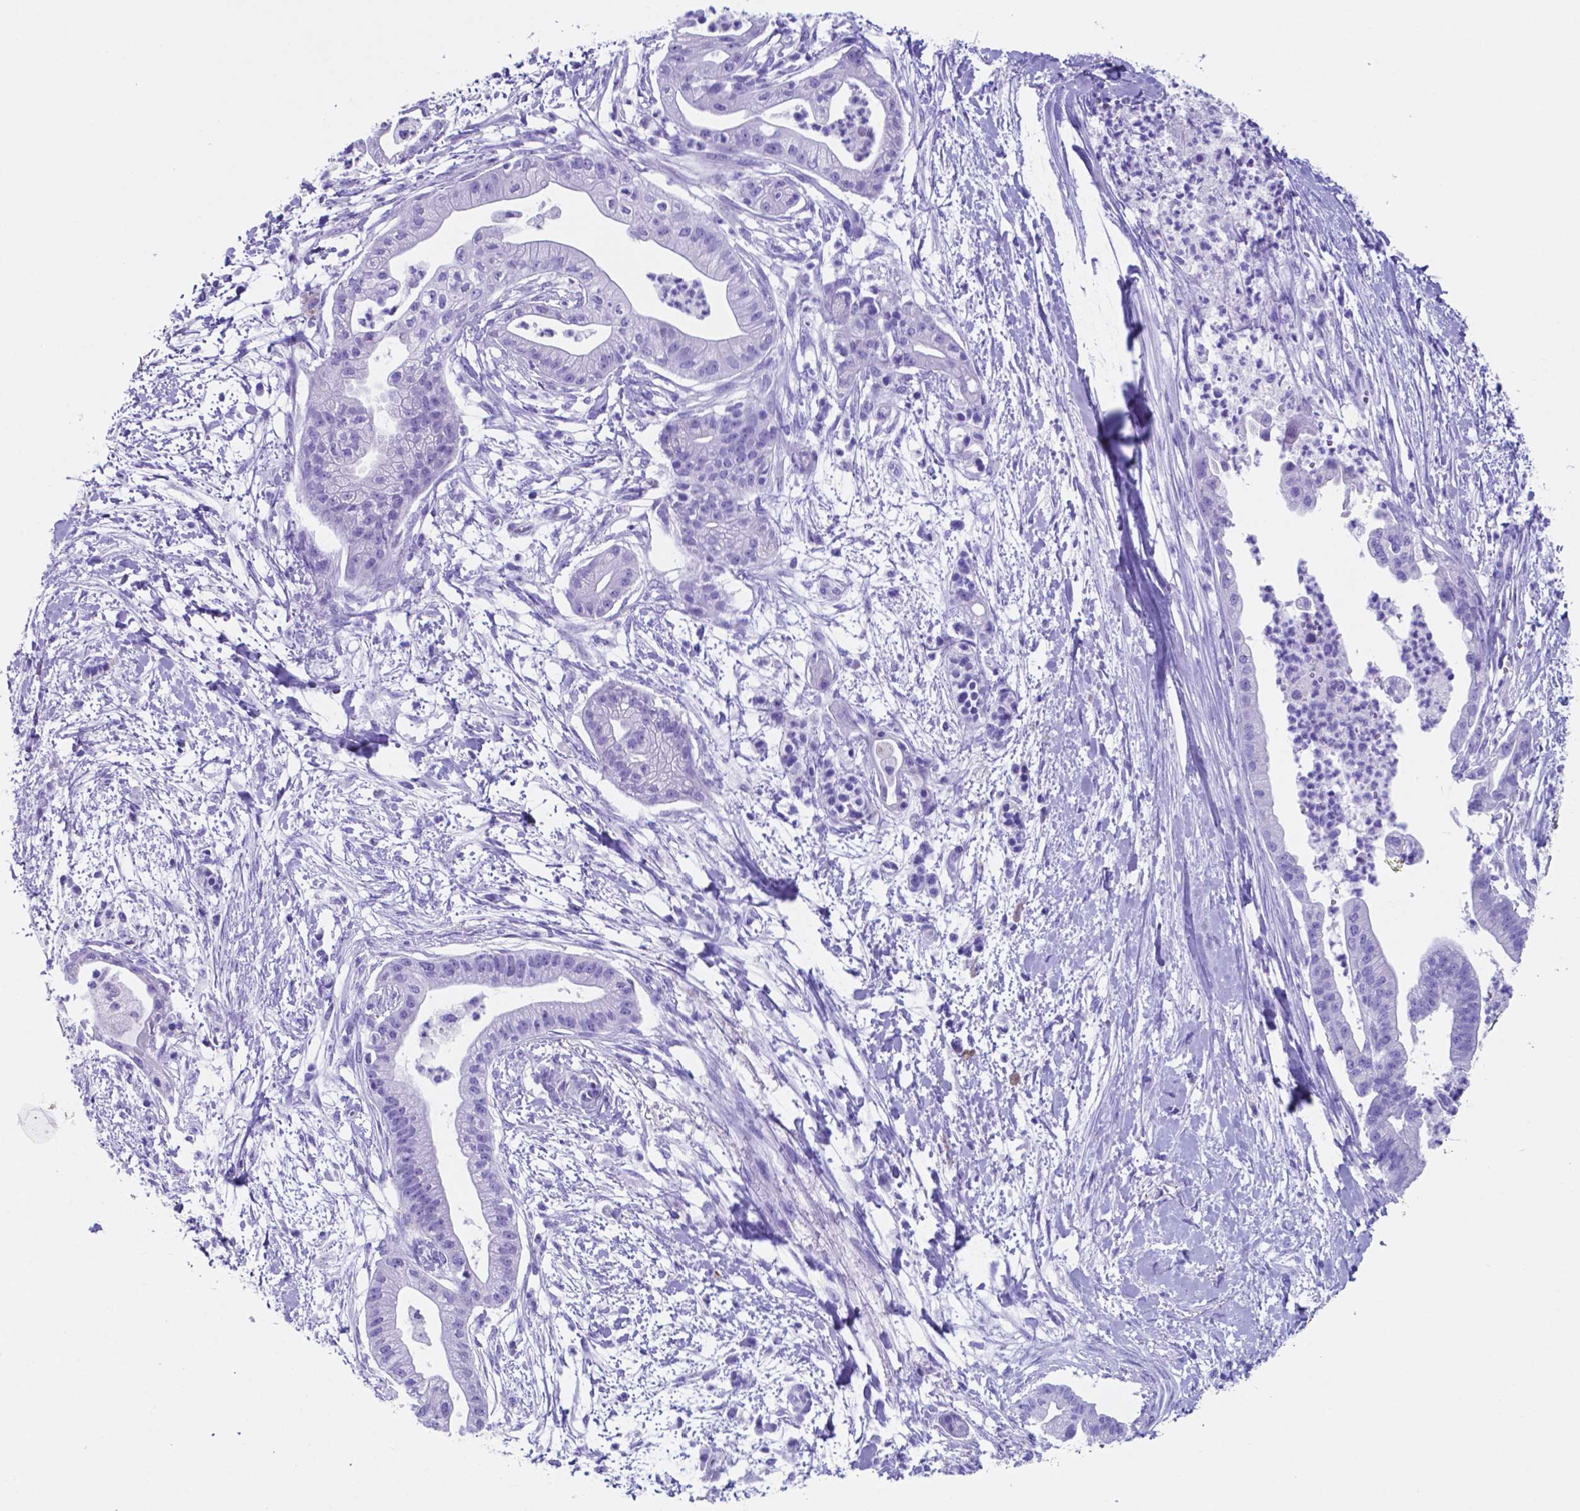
{"staining": {"intensity": "negative", "quantity": "none", "location": "none"}, "tissue": "pancreatic cancer", "cell_type": "Tumor cells", "image_type": "cancer", "snomed": [{"axis": "morphology", "description": "Normal tissue, NOS"}, {"axis": "morphology", "description": "Adenocarcinoma, NOS"}, {"axis": "topography", "description": "Lymph node"}, {"axis": "topography", "description": "Pancreas"}], "caption": "Human adenocarcinoma (pancreatic) stained for a protein using immunohistochemistry shows no positivity in tumor cells.", "gene": "DNAAF8", "patient": {"sex": "female", "age": 58}}